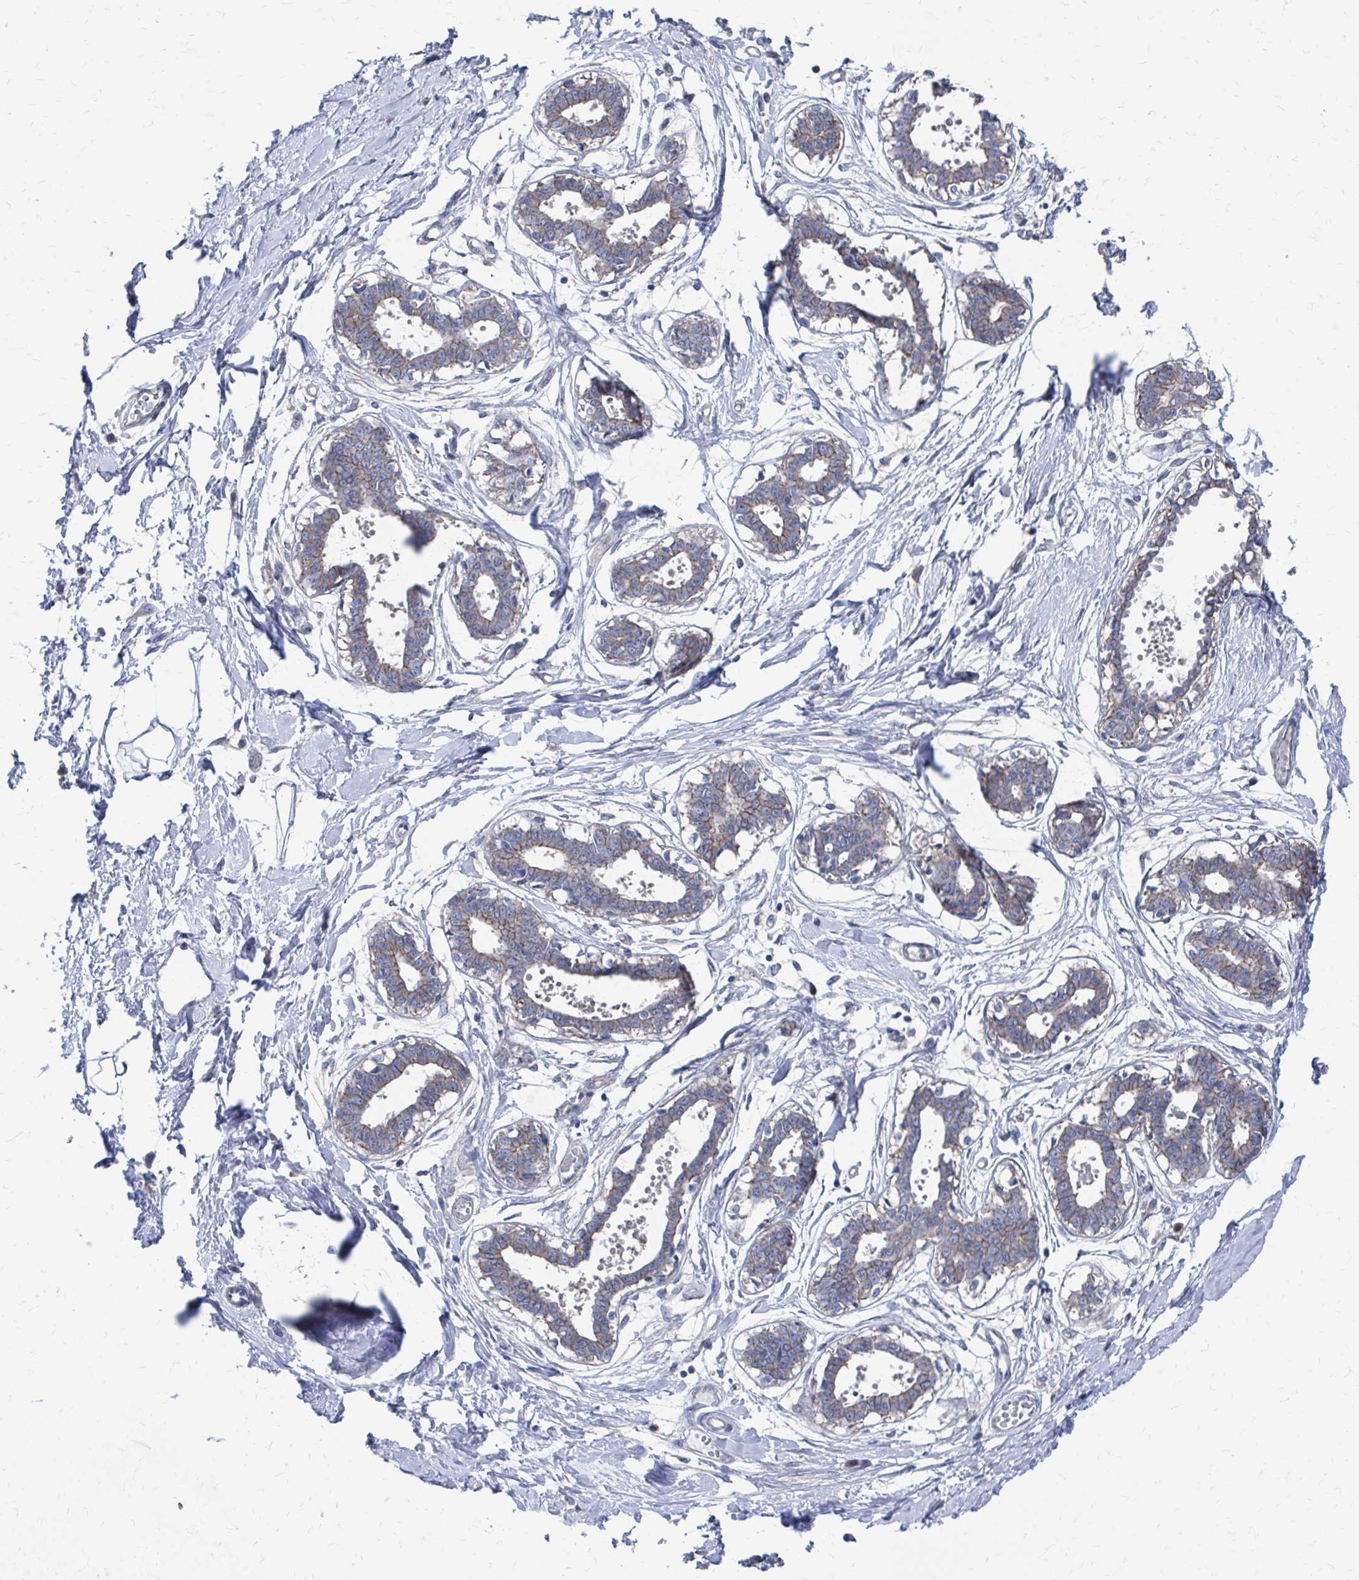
{"staining": {"intensity": "negative", "quantity": "none", "location": "none"}, "tissue": "breast", "cell_type": "Adipocytes", "image_type": "normal", "snomed": [{"axis": "morphology", "description": "Normal tissue, NOS"}, {"axis": "topography", "description": "Breast"}], "caption": "The IHC image has no significant expression in adipocytes of breast.", "gene": "PLEKHG7", "patient": {"sex": "female", "age": 45}}